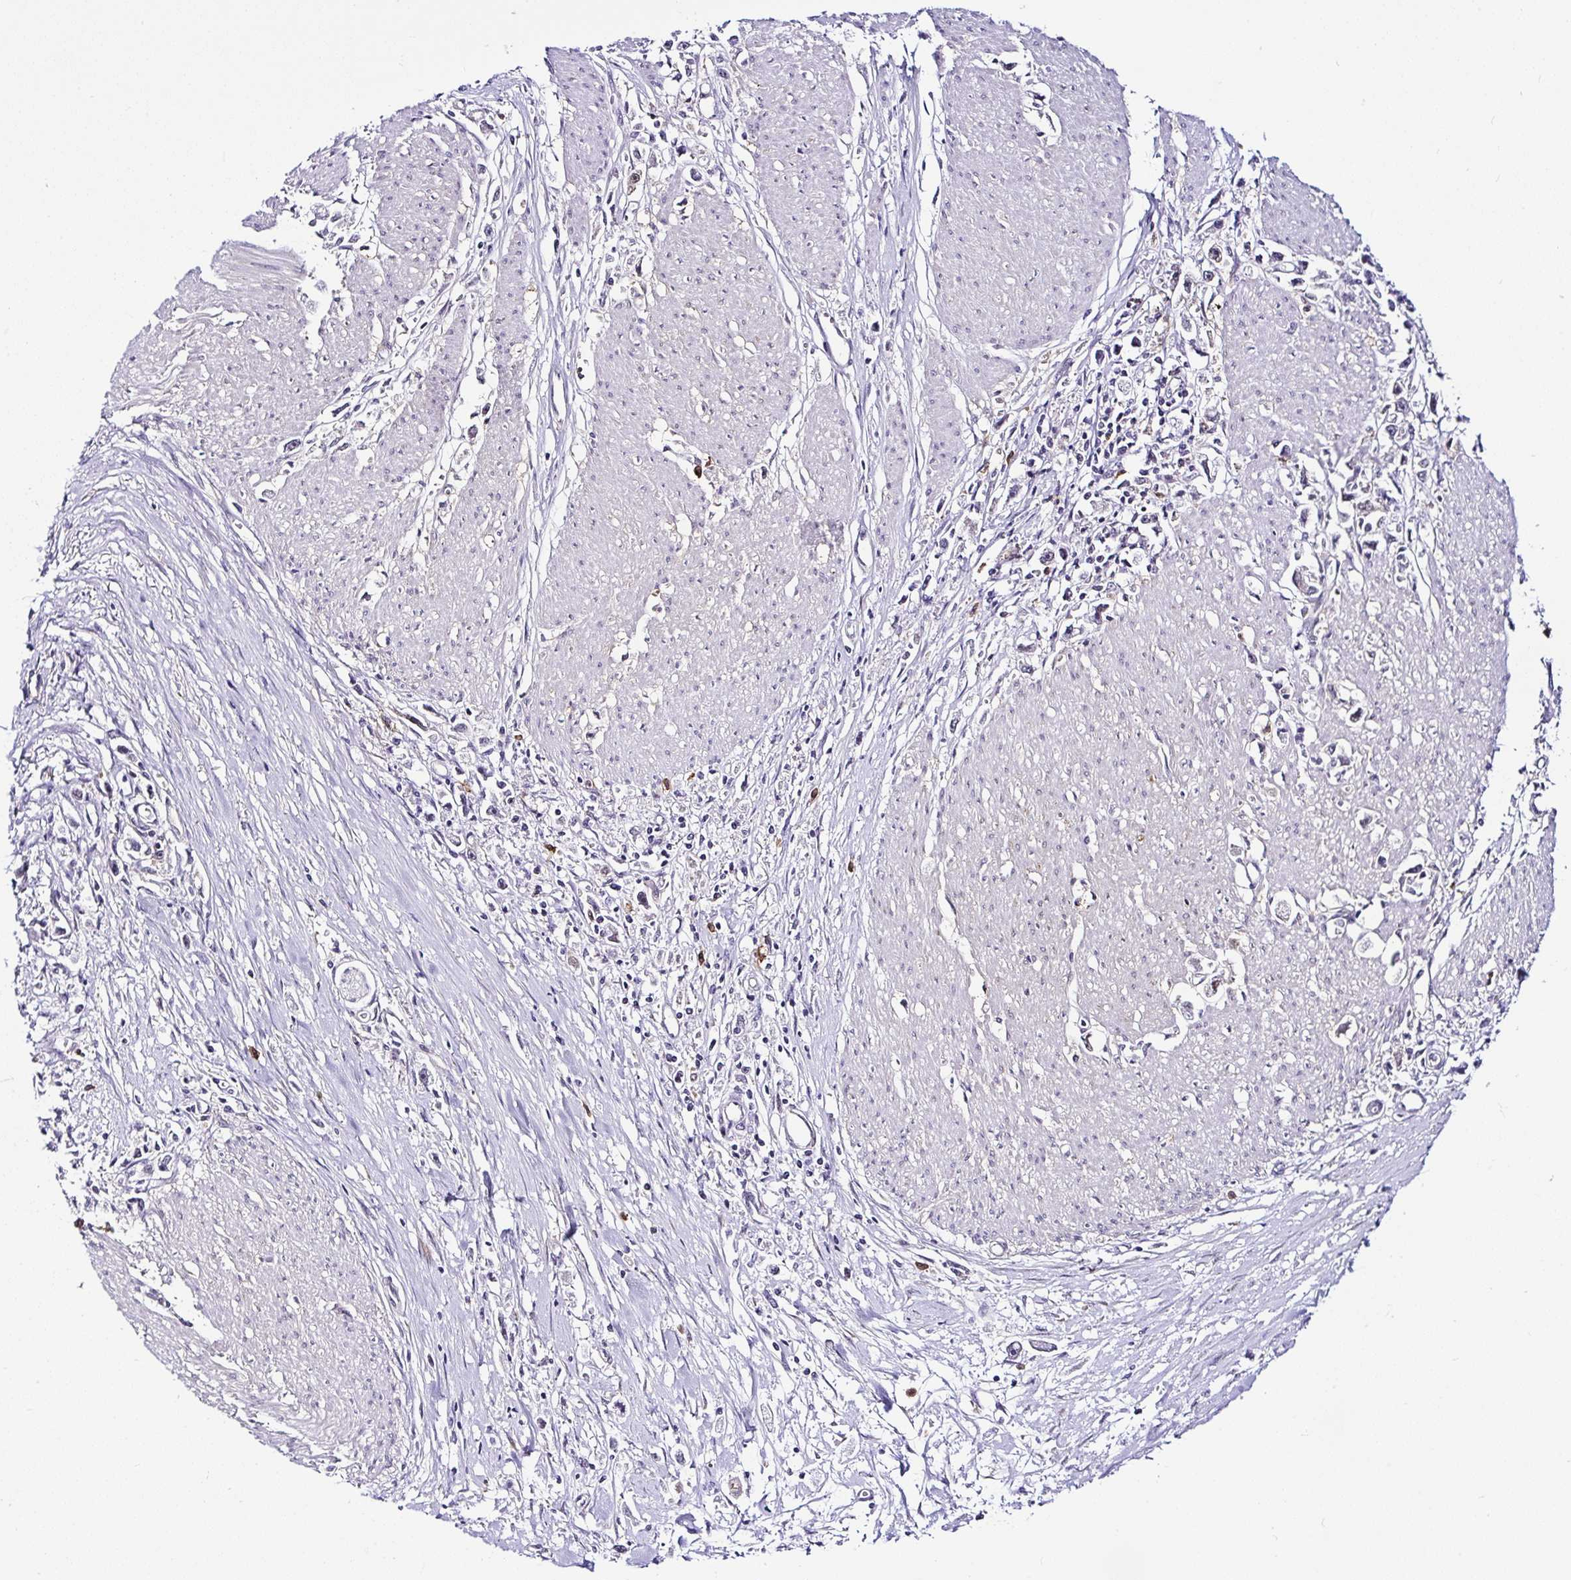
{"staining": {"intensity": "negative", "quantity": "none", "location": "none"}, "tissue": "stomach cancer", "cell_type": "Tumor cells", "image_type": "cancer", "snomed": [{"axis": "morphology", "description": "Adenocarcinoma, NOS"}, {"axis": "topography", "description": "Stomach"}], "caption": "This photomicrograph is of stomach cancer (adenocarcinoma) stained with immunohistochemistry (IHC) to label a protein in brown with the nuclei are counter-stained blue. There is no positivity in tumor cells.", "gene": "PIN4", "patient": {"sex": "female", "age": 59}}